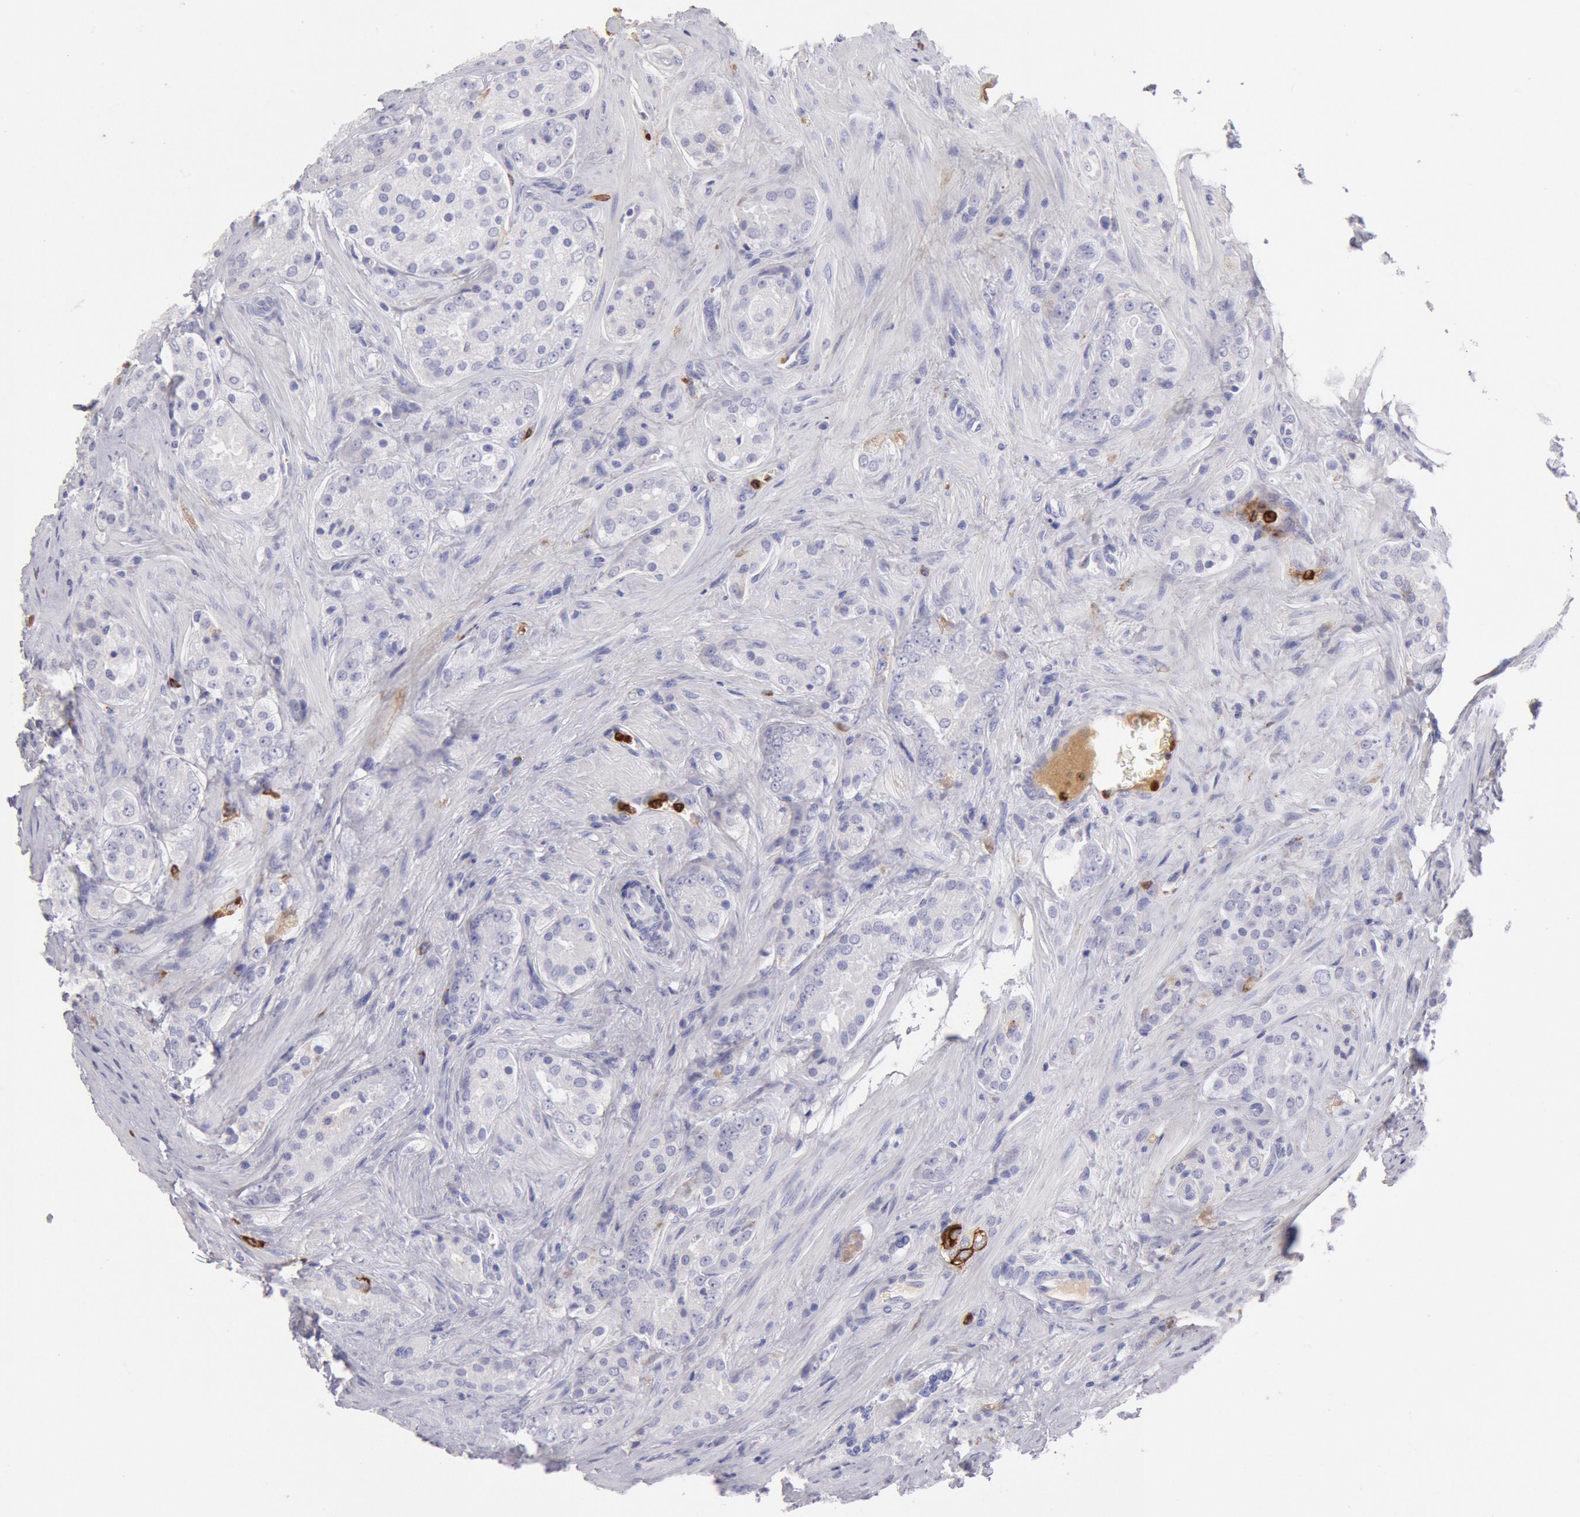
{"staining": {"intensity": "negative", "quantity": "none", "location": "none"}, "tissue": "prostate cancer", "cell_type": "Tumor cells", "image_type": "cancer", "snomed": [{"axis": "morphology", "description": "Adenocarcinoma, Medium grade"}, {"axis": "topography", "description": "Prostate"}], "caption": "Tumor cells show no significant protein staining in prostate adenocarcinoma (medium-grade).", "gene": "FCN1", "patient": {"sex": "male", "age": 60}}